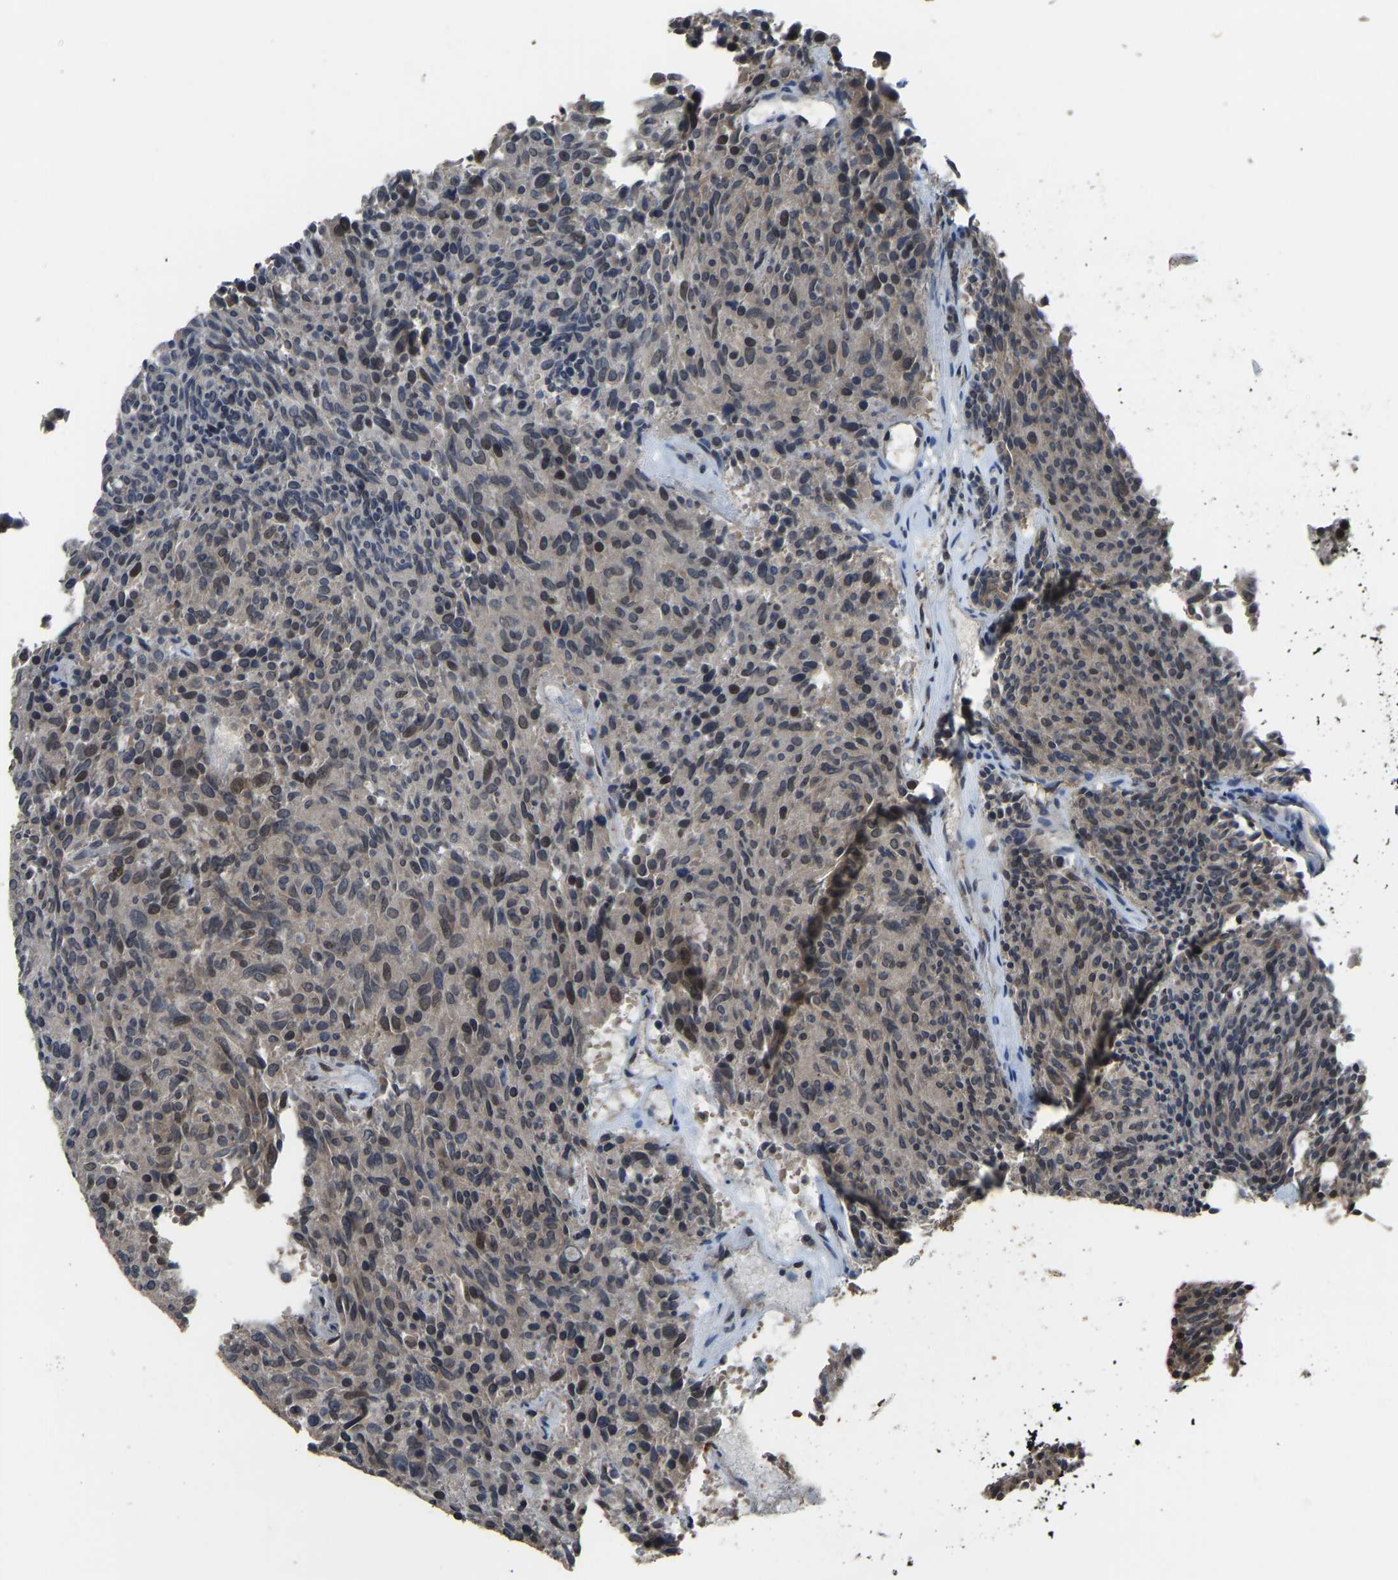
{"staining": {"intensity": "weak", "quantity": "25%-75%", "location": "cytoplasmic/membranous,nuclear"}, "tissue": "carcinoid", "cell_type": "Tumor cells", "image_type": "cancer", "snomed": [{"axis": "morphology", "description": "Carcinoid, malignant, NOS"}, {"axis": "topography", "description": "Pancreas"}], "caption": "This is an image of IHC staining of carcinoid, which shows weak expression in the cytoplasmic/membranous and nuclear of tumor cells.", "gene": "KPNA6", "patient": {"sex": "female", "age": 54}}